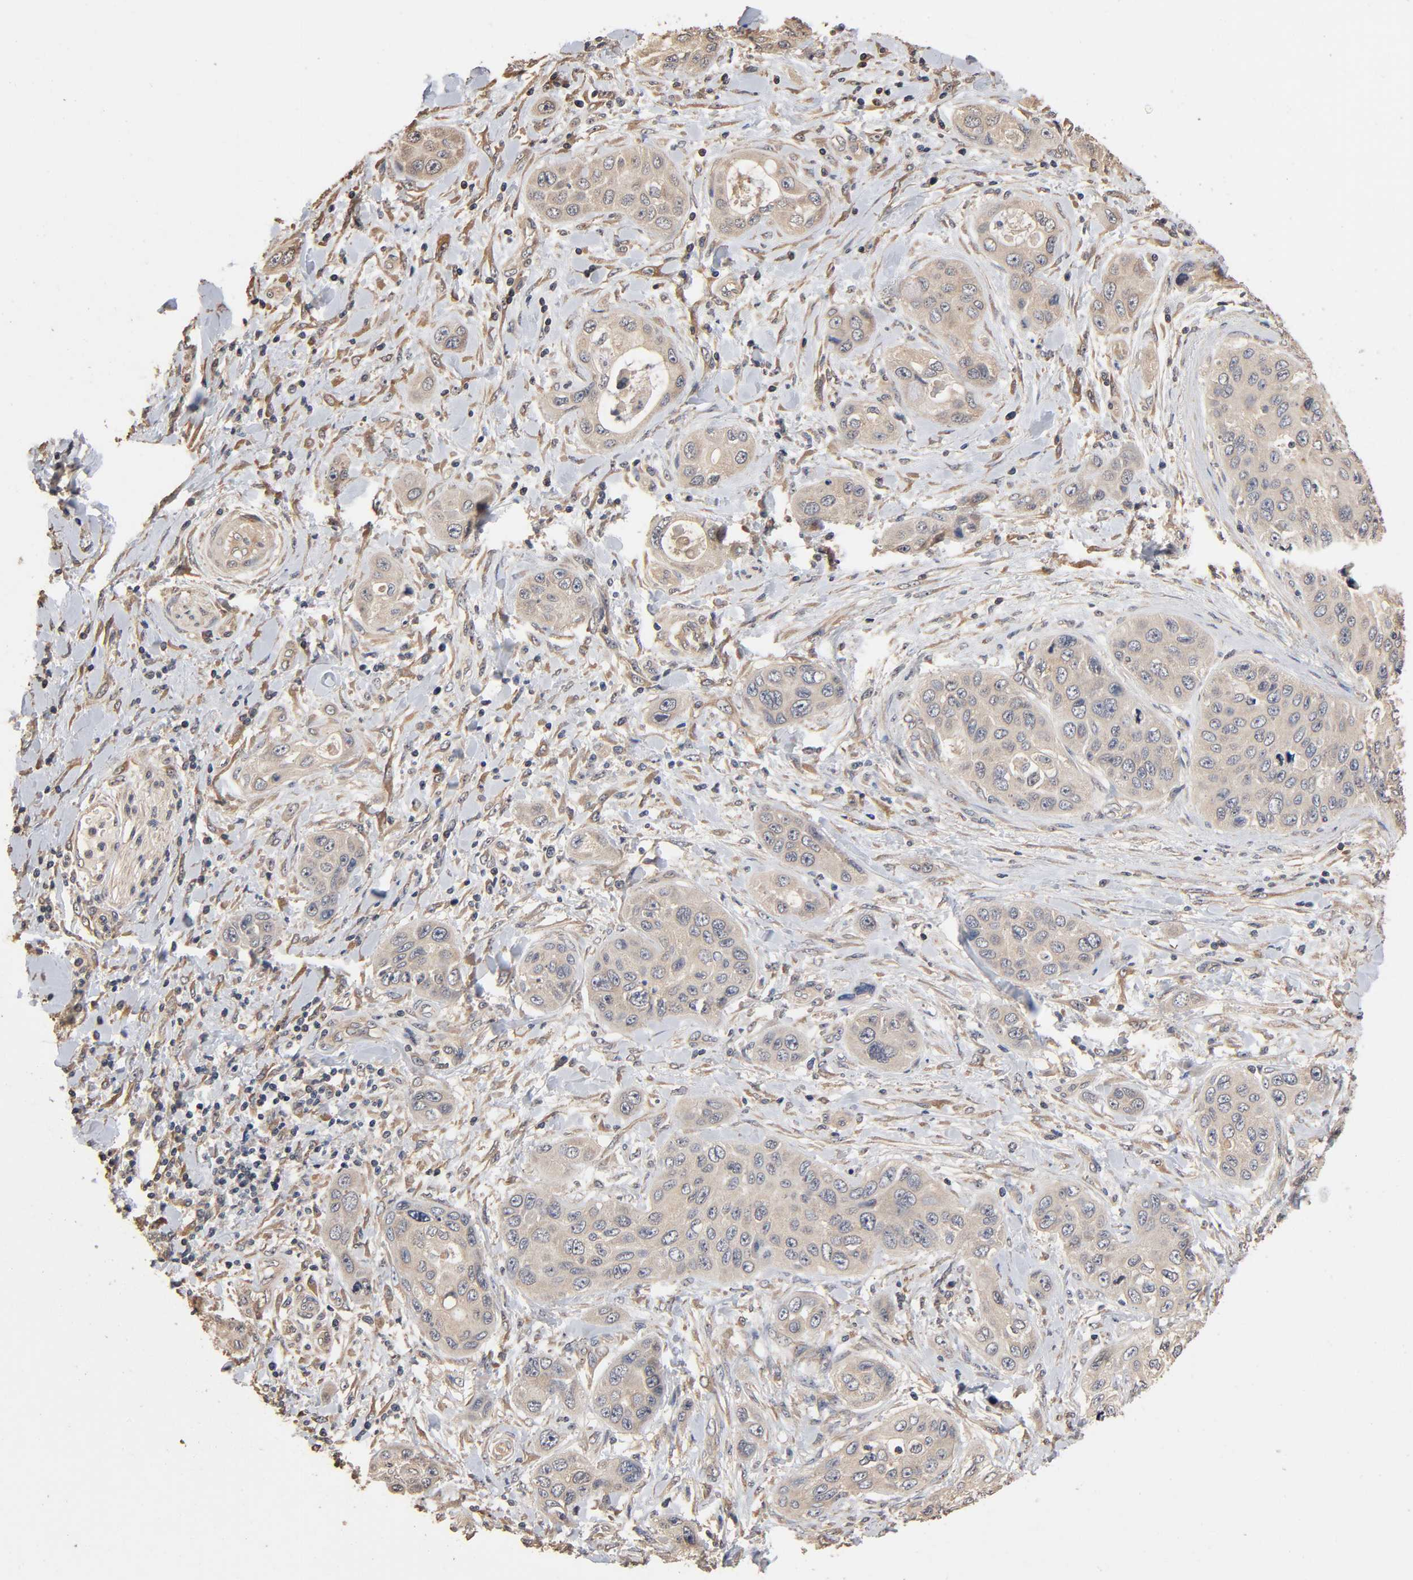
{"staining": {"intensity": "weak", "quantity": "25%-75%", "location": "cytoplasmic/membranous"}, "tissue": "pancreatic cancer", "cell_type": "Tumor cells", "image_type": "cancer", "snomed": [{"axis": "morphology", "description": "Adenocarcinoma, NOS"}, {"axis": "topography", "description": "Pancreas"}], "caption": "The histopathology image reveals a brown stain indicating the presence of a protein in the cytoplasmic/membranous of tumor cells in pancreatic cancer (adenocarcinoma).", "gene": "ARHGEF7", "patient": {"sex": "female", "age": 70}}